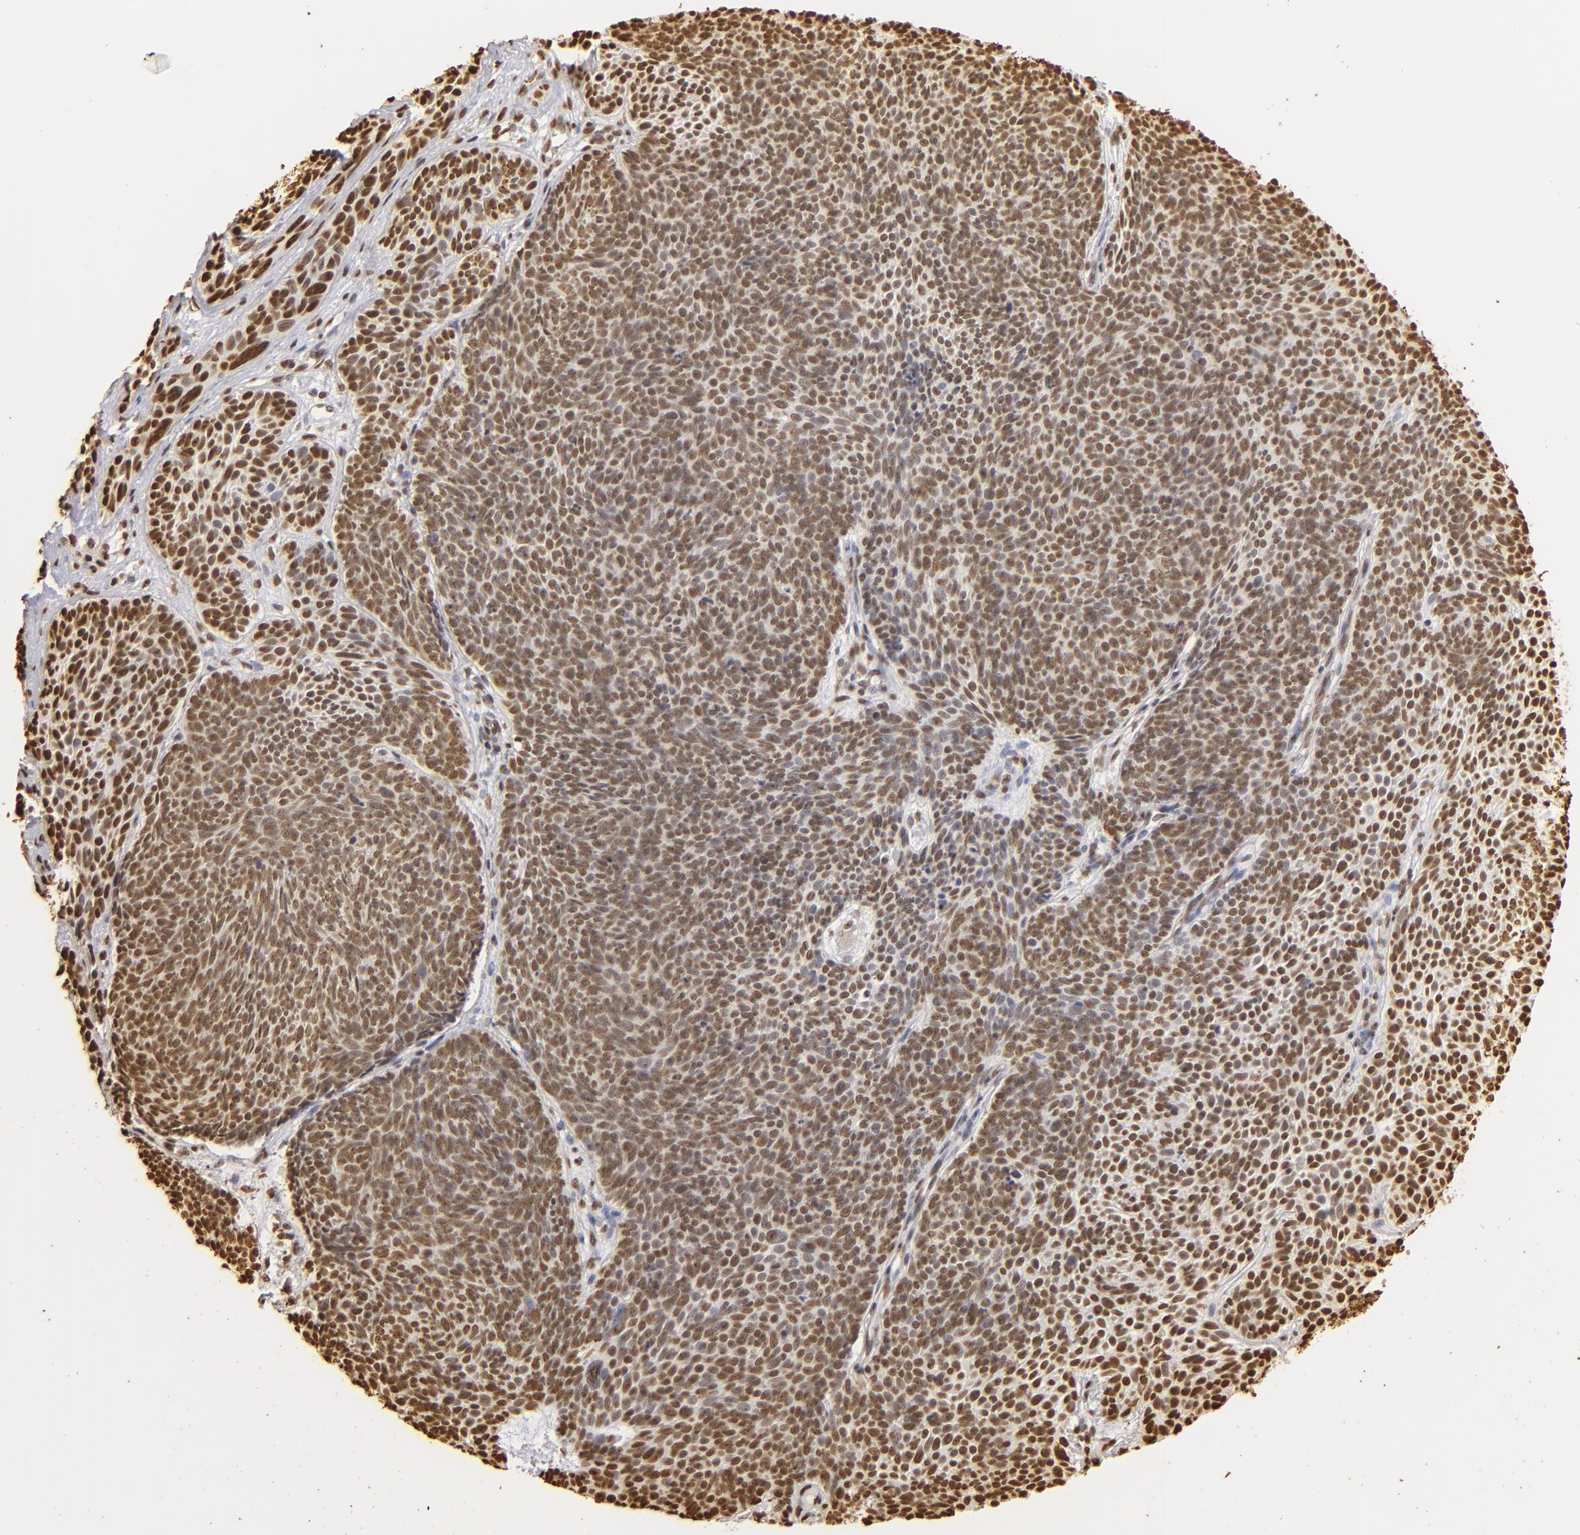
{"staining": {"intensity": "strong", "quantity": ">75%", "location": "nuclear"}, "tissue": "skin cancer", "cell_type": "Tumor cells", "image_type": "cancer", "snomed": [{"axis": "morphology", "description": "Basal cell carcinoma"}, {"axis": "topography", "description": "Skin"}], "caption": "Basal cell carcinoma (skin) stained with DAB IHC displays high levels of strong nuclear expression in about >75% of tumor cells.", "gene": "ILF3", "patient": {"sex": "male", "age": 84}}